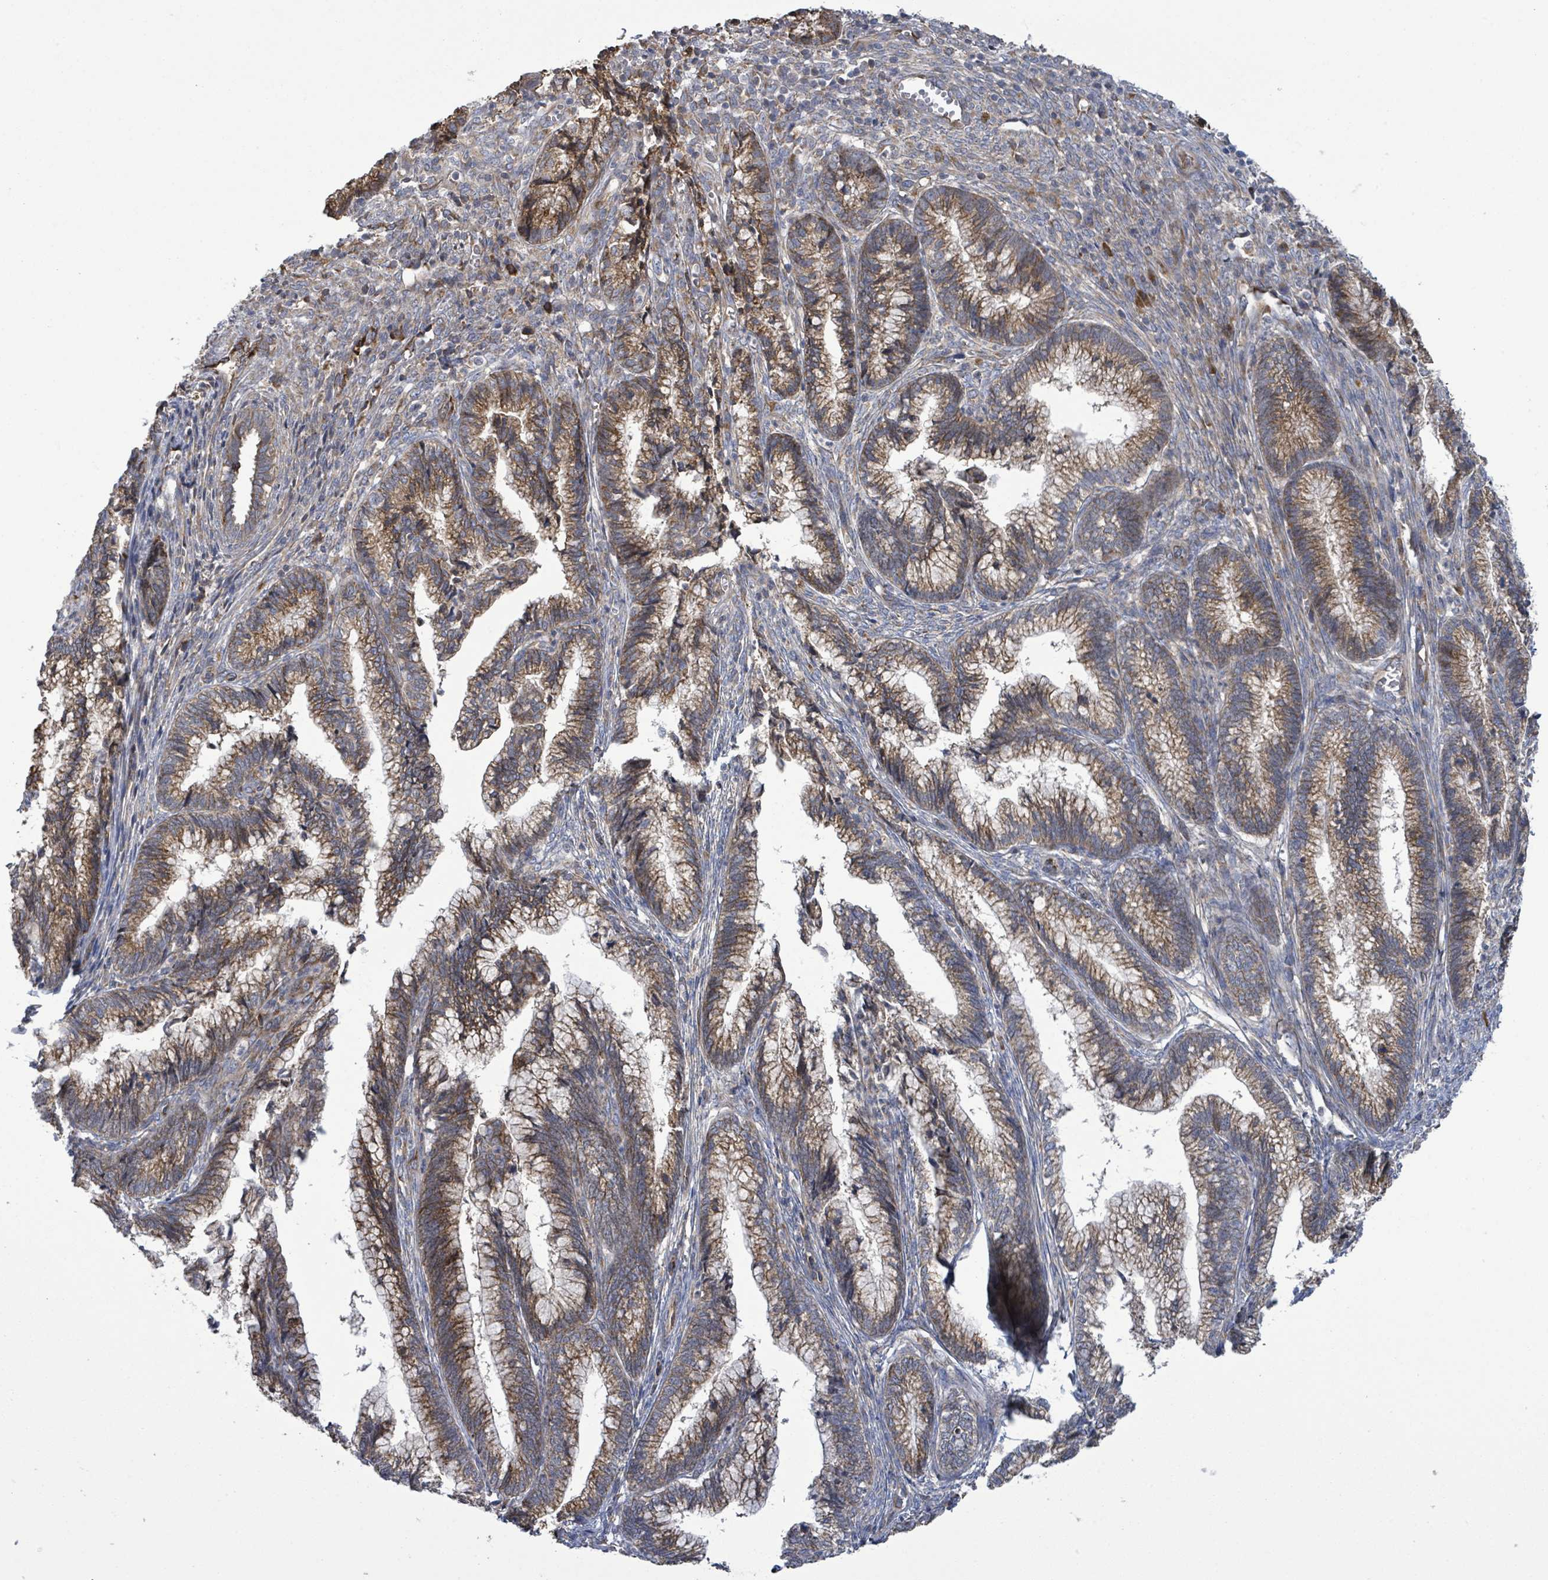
{"staining": {"intensity": "moderate", "quantity": "25%-75%", "location": "cytoplasmic/membranous"}, "tissue": "cervical cancer", "cell_type": "Tumor cells", "image_type": "cancer", "snomed": [{"axis": "morphology", "description": "Adenocarcinoma, NOS"}, {"axis": "topography", "description": "Cervix"}], "caption": "Cervical adenocarcinoma stained for a protein displays moderate cytoplasmic/membranous positivity in tumor cells. The protein is shown in brown color, while the nuclei are stained blue.", "gene": "NOMO1", "patient": {"sex": "female", "age": 44}}